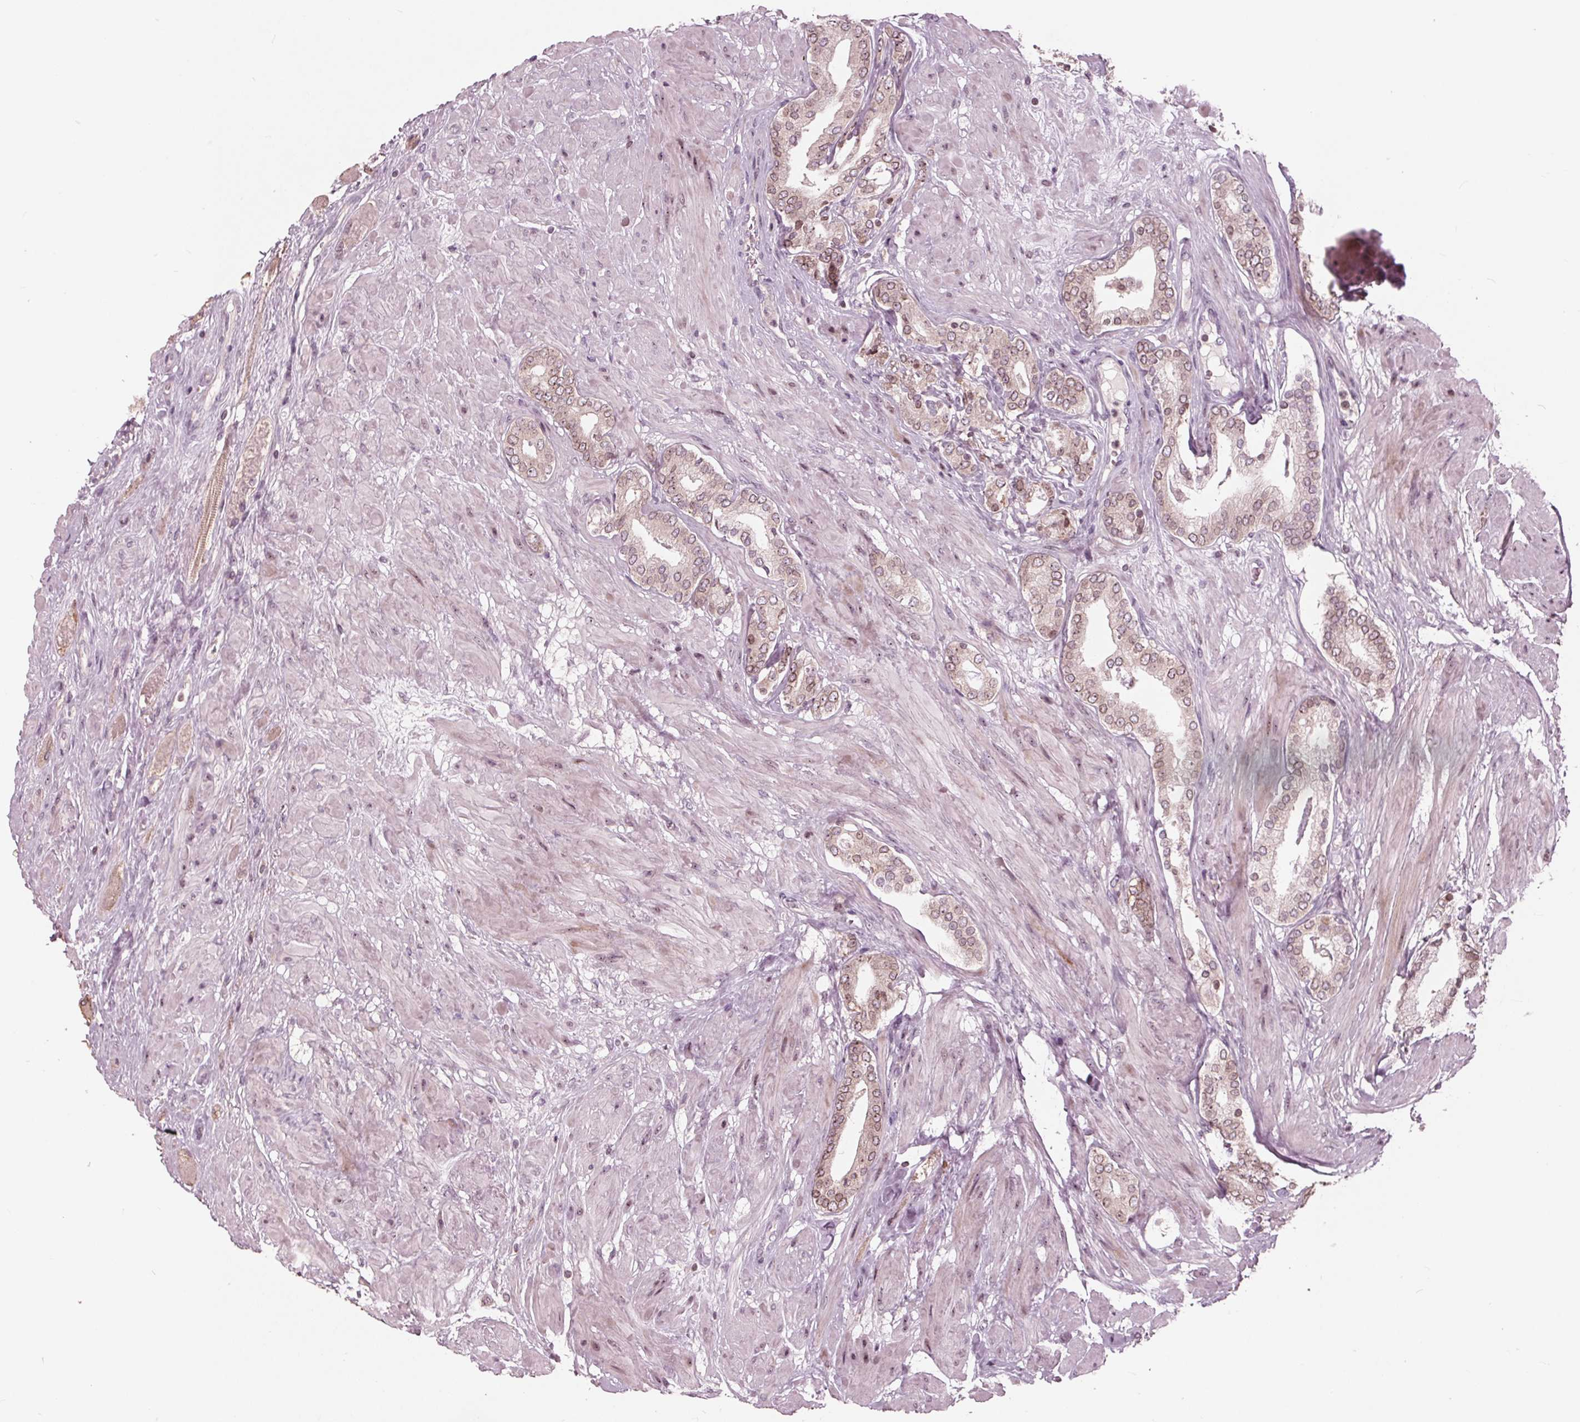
{"staining": {"intensity": "moderate", "quantity": ">75%", "location": "cytoplasmic/membranous,nuclear"}, "tissue": "prostate cancer", "cell_type": "Tumor cells", "image_type": "cancer", "snomed": [{"axis": "morphology", "description": "Adenocarcinoma, High grade"}, {"axis": "topography", "description": "Prostate"}], "caption": "Tumor cells demonstrate medium levels of moderate cytoplasmic/membranous and nuclear positivity in about >75% of cells in prostate cancer.", "gene": "NUP210", "patient": {"sex": "male", "age": 56}}